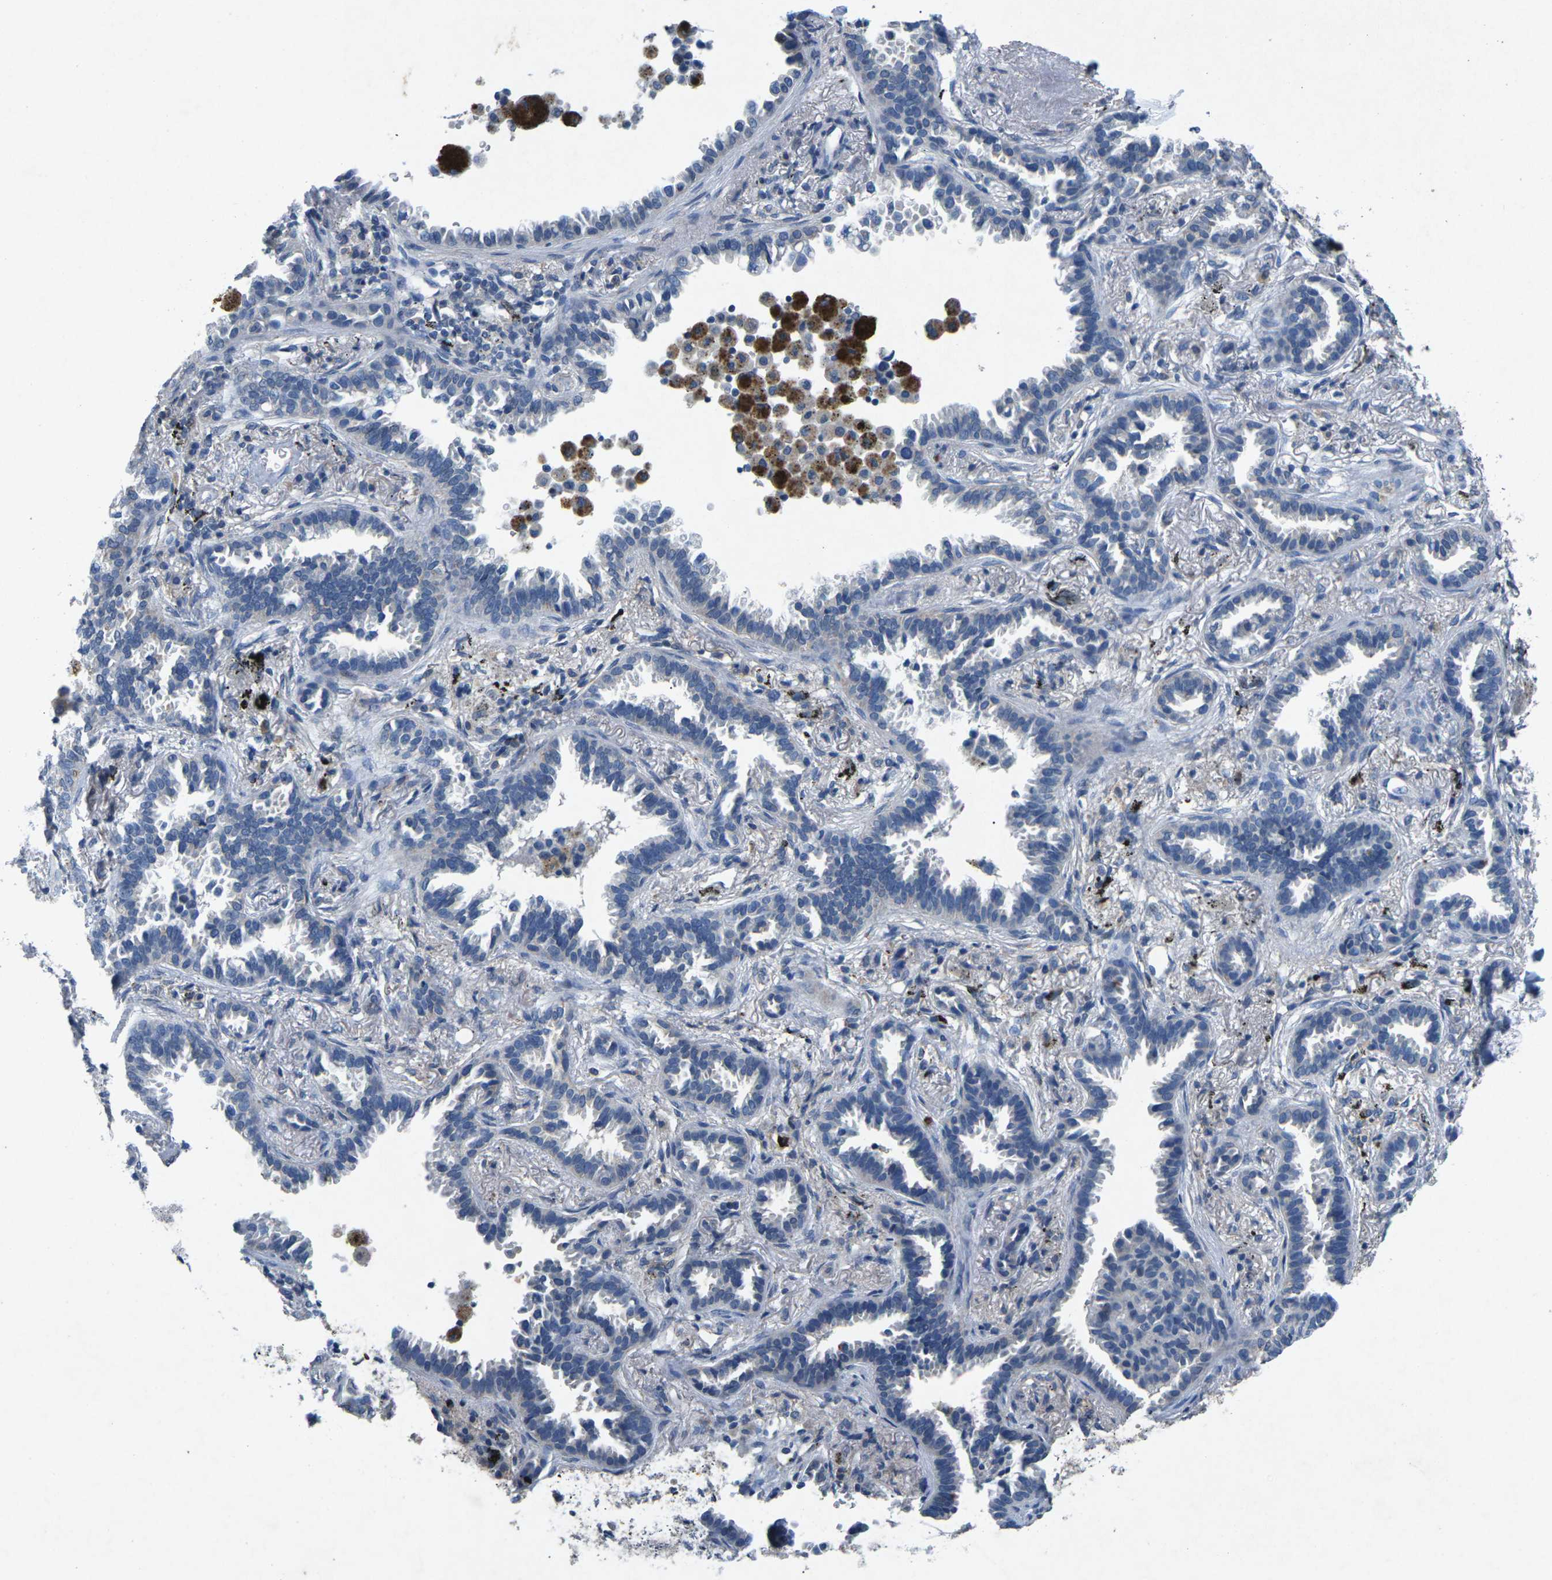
{"staining": {"intensity": "negative", "quantity": "none", "location": "none"}, "tissue": "lung cancer", "cell_type": "Tumor cells", "image_type": "cancer", "snomed": [{"axis": "morphology", "description": "Normal tissue, NOS"}, {"axis": "morphology", "description": "Adenocarcinoma, NOS"}, {"axis": "topography", "description": "Lung"}], "caption": "Tumor cells show no significant staining in lung adenocarcinoma. (DAB IHC with hematoxylin counter stain).", "gene": "PLG", "patient": {"sex": "male", "age": 59}}